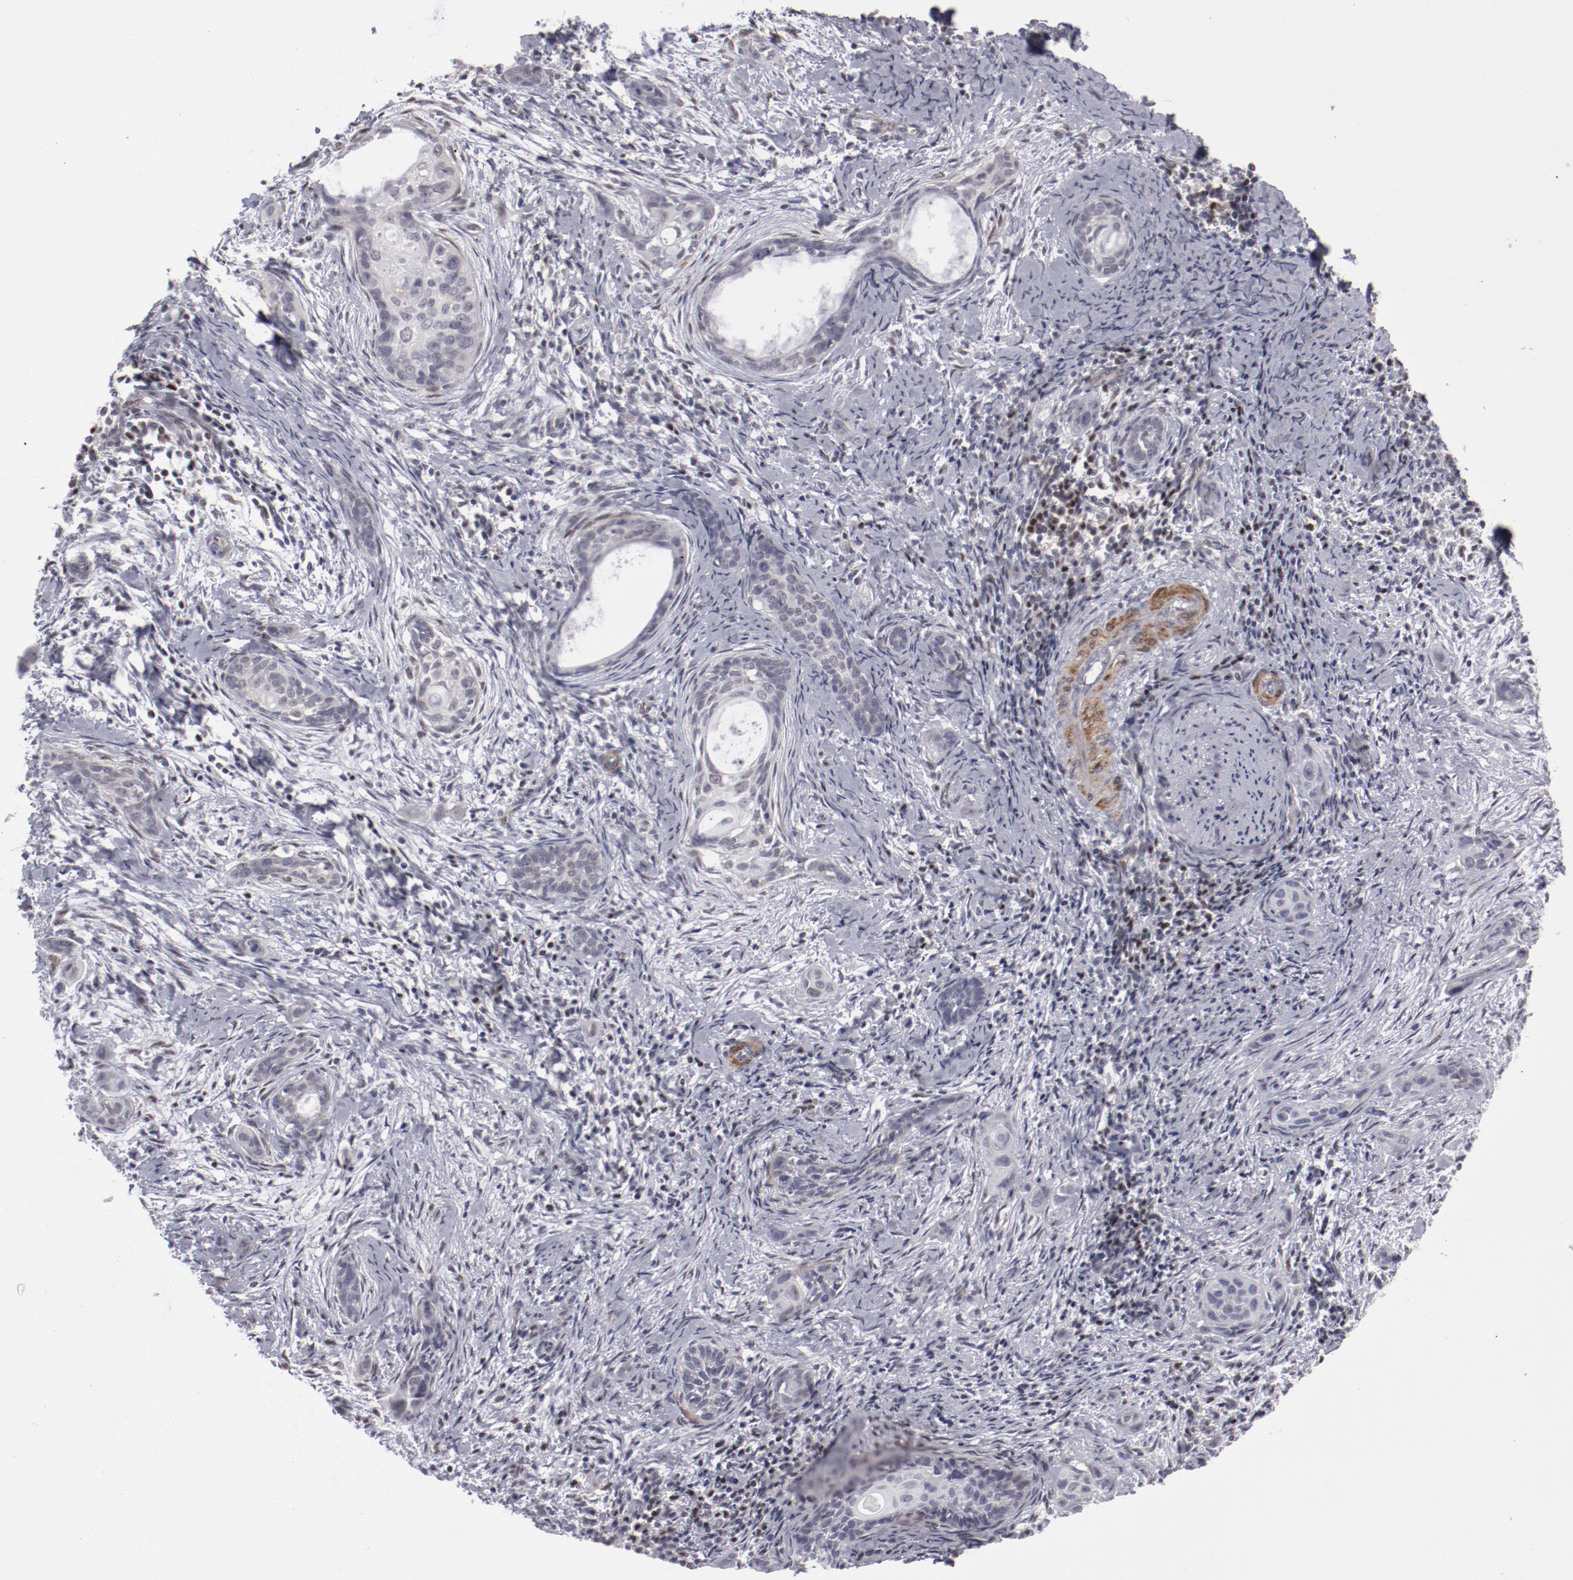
{"staining": {"intensity": "negative", "quantity": "none", "location": "none"}, "tissue": "cervical cancer", "cell_type": "Tumor cells", "image_type": "cancer", "snomed": [{"axis": "morphology", "description": "Squamous cell carcinoma, NOS"}, {"axis": "topography", "description": "Cervix"}], "caption": "Immunohistochemistry photomicrograph of neoplastic tissue: squamous cell carcinoma (cervical) stained with DAB demonstrates no significant protein expression in tumor cells.", "gene": "LEF1", "patient": {"sex": "female", "age": 33}}